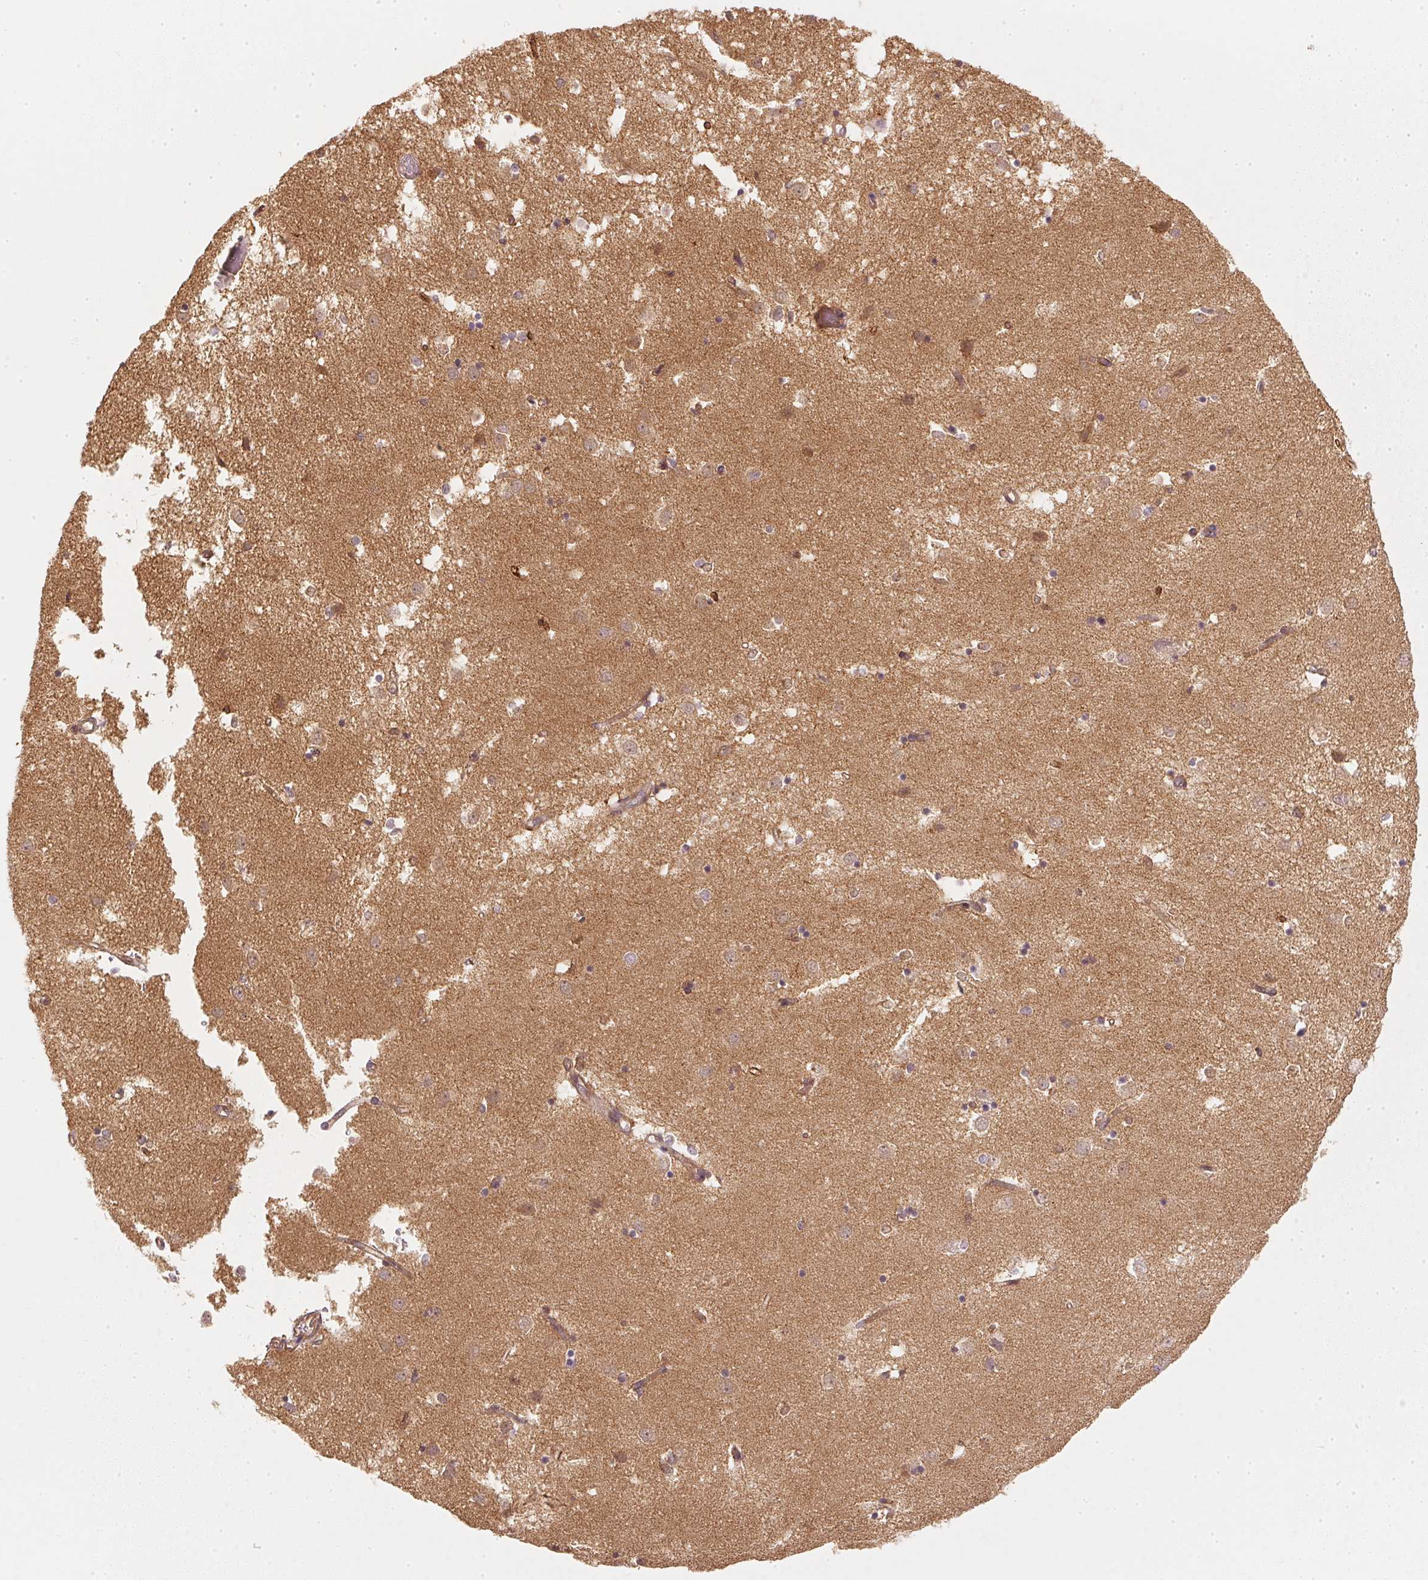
{"staining": {"intensity": "weak", "quantity": "<25%", "location": "cytoplasmic/membranous"}, "tissue": "caudate", "cell_type": "Glial cells", "image_type": "normal", "snomed": [{"axis": "morphology", "description": "Normal tissue, NOS"}, {"axis": "topography", "description": "Lateral ventricle wall"}], "caption": "Immunohistochemistry of benign human caudate displays no staining in glial cells. Brightfield microscopy of immunohistochemistry stained with DAB (3,3'-diaminobenzidine) (brown) and hematoxylin (blue), captured at high magnification.", "gene": "NADK2", "patient": {"sex": "male", "age": 54}}